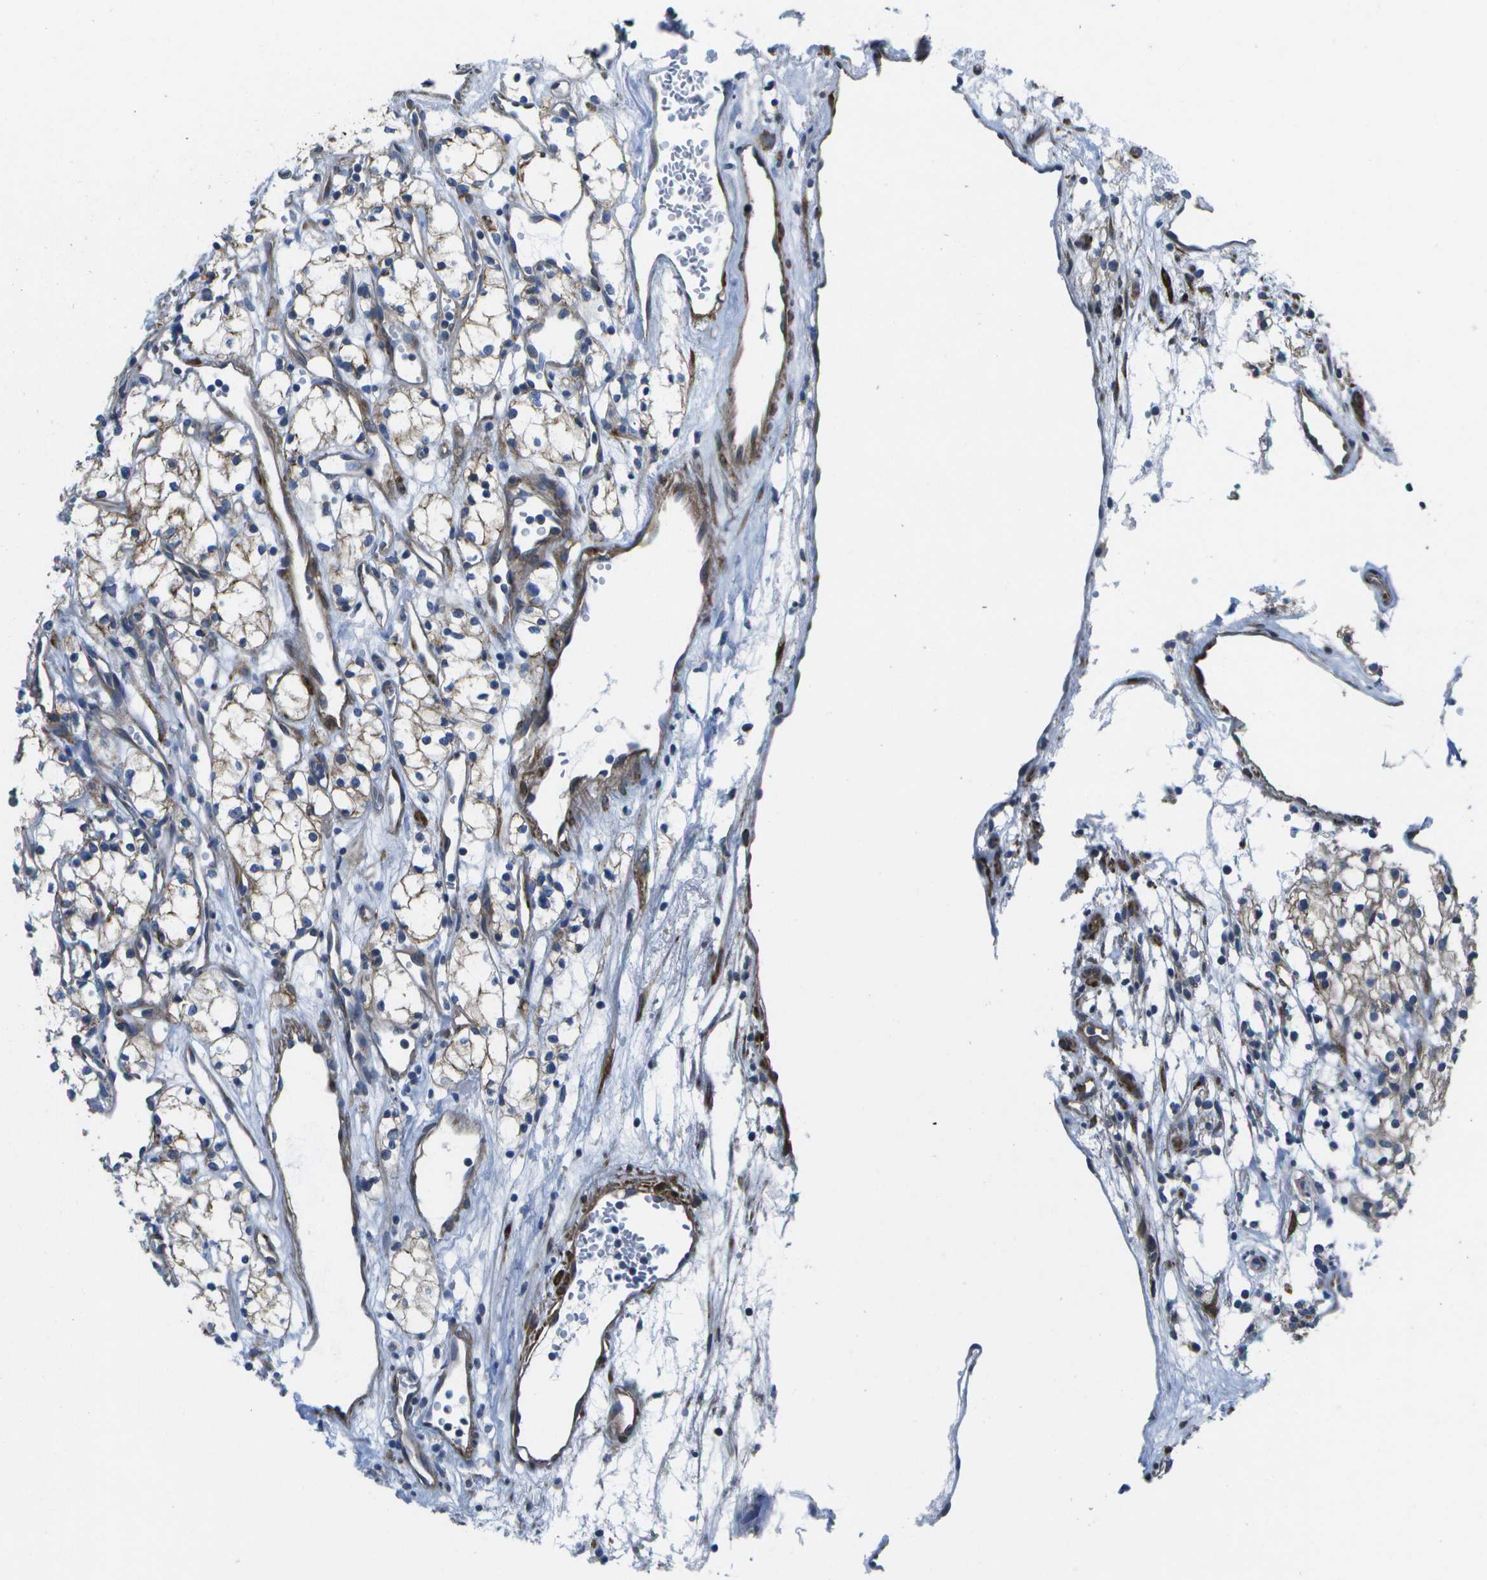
{"staining": {"intensity": "weak", "quantity": "<25%", "location": "cytoplasmic/membranous"}, "tissue": "renal cancer", "cell_type": "Tumor cells", "image_type": "cancer", "snomed": [{"axis": "morphology", "description": "Adenocarcinoma, NOS"}, {"axis": "topography", "description": "Kidney"}], "caption": "High magnification brightfield microscopy of renal adenocarcinoma stained with DAB (brown) and counterstained with hematoxylin (blue): tumor cells show no significant staining.", "gene": "P3H1", "patient": {"sex": "male", "age": 59}}